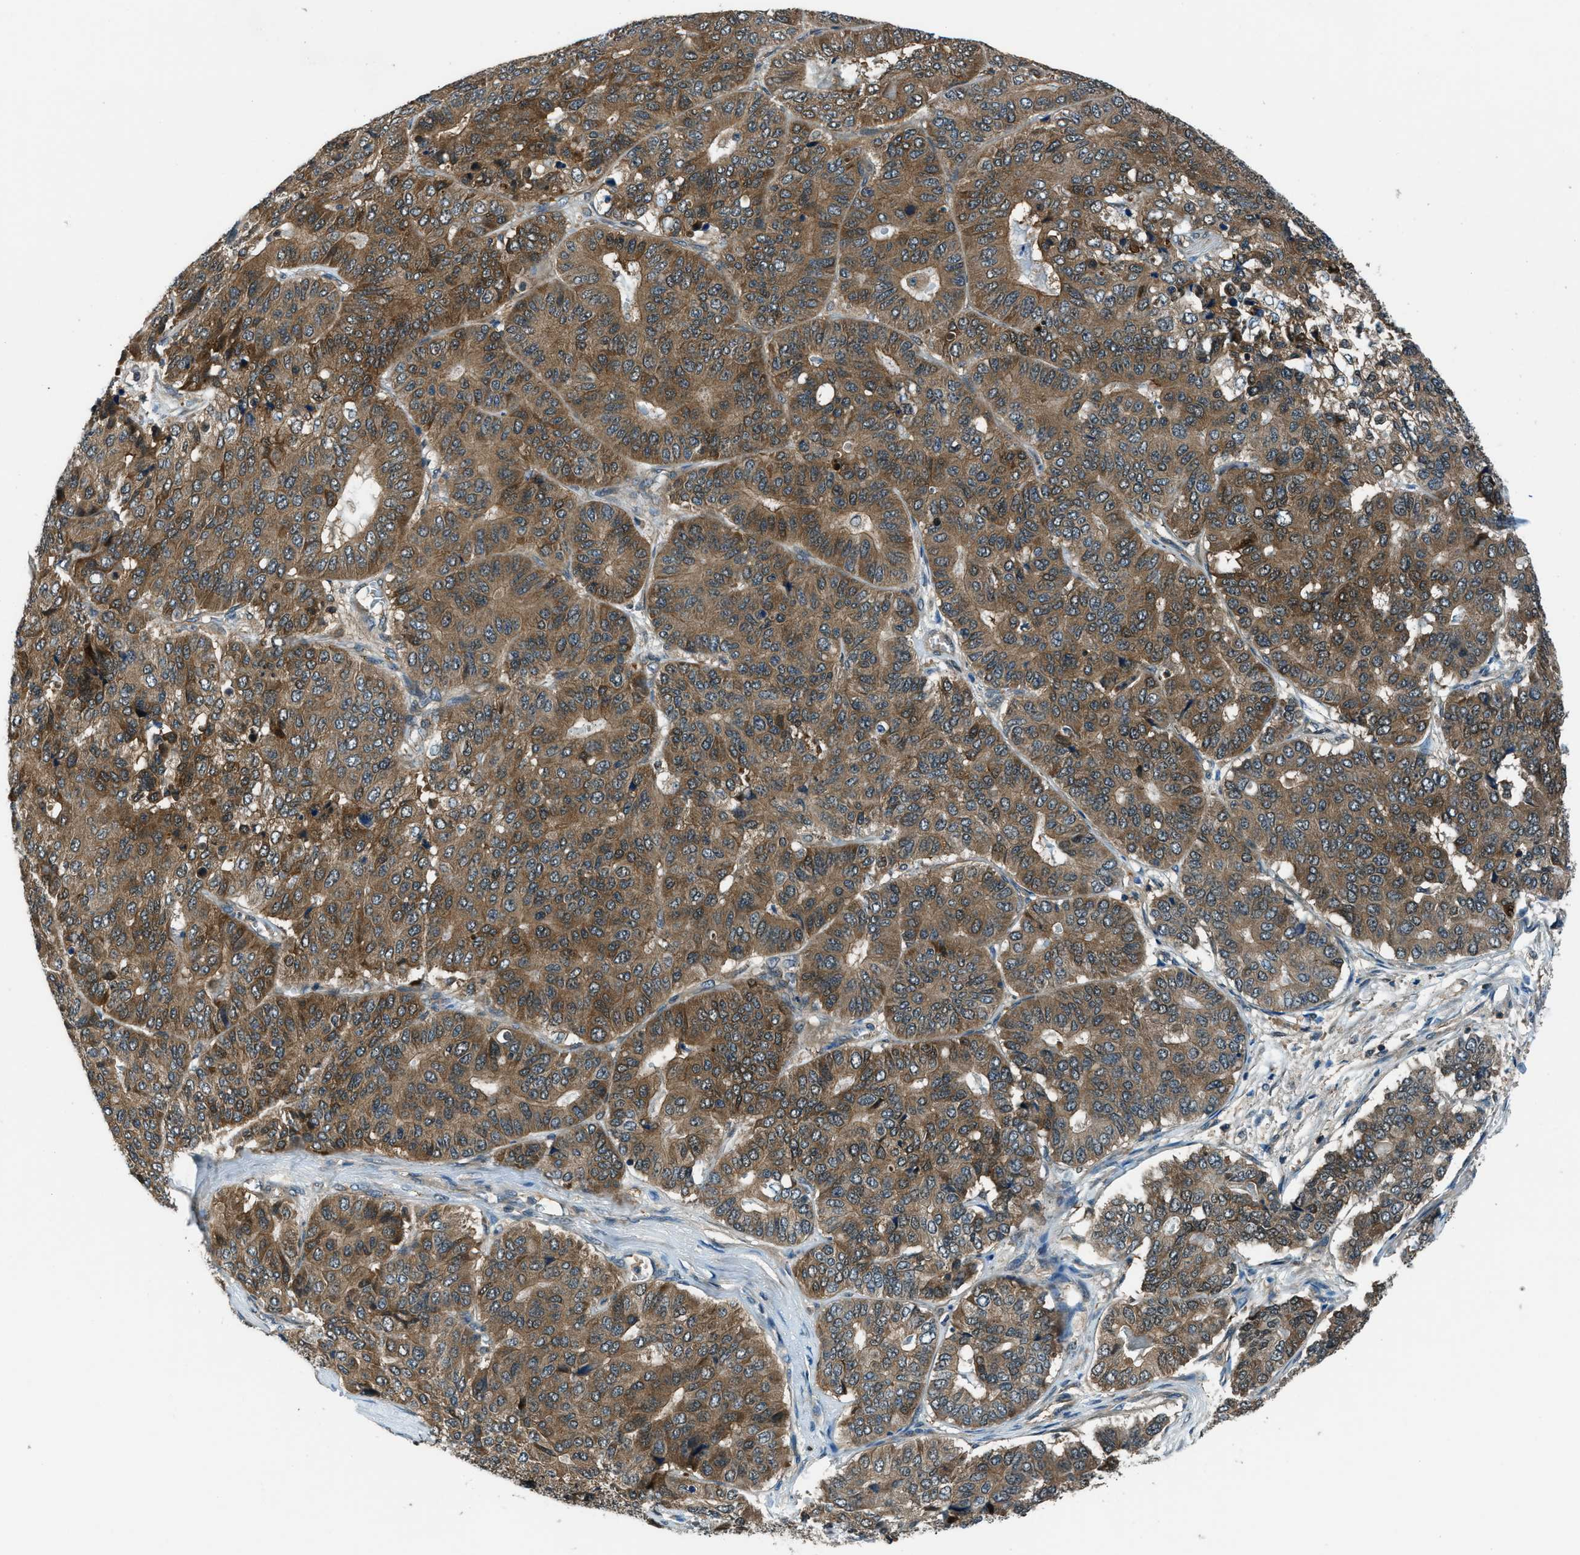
{"staining": {"intensity": "moderate", "quantity": ">75%", "location": "cytoplasmic/membranous"}, "tissue": "pancreatic cancer", "cell_type": "Tumor cells", "image_type": "cancer", "snomed": [{"axis": "morphology", "description": "Adenocarcinoma, NOS"}, {"axis": "topography", "description": "Pancreas"}], "caption": "Moderate cytoplasmic/membranous staining for a protein is identified in about >75% of tumor cells of pancreatic cancer (adenocarcinoma) using immunohistochemistry (IHC).", "gene": "HEBP2", "patient": {"sex": "male", "age": 50}}